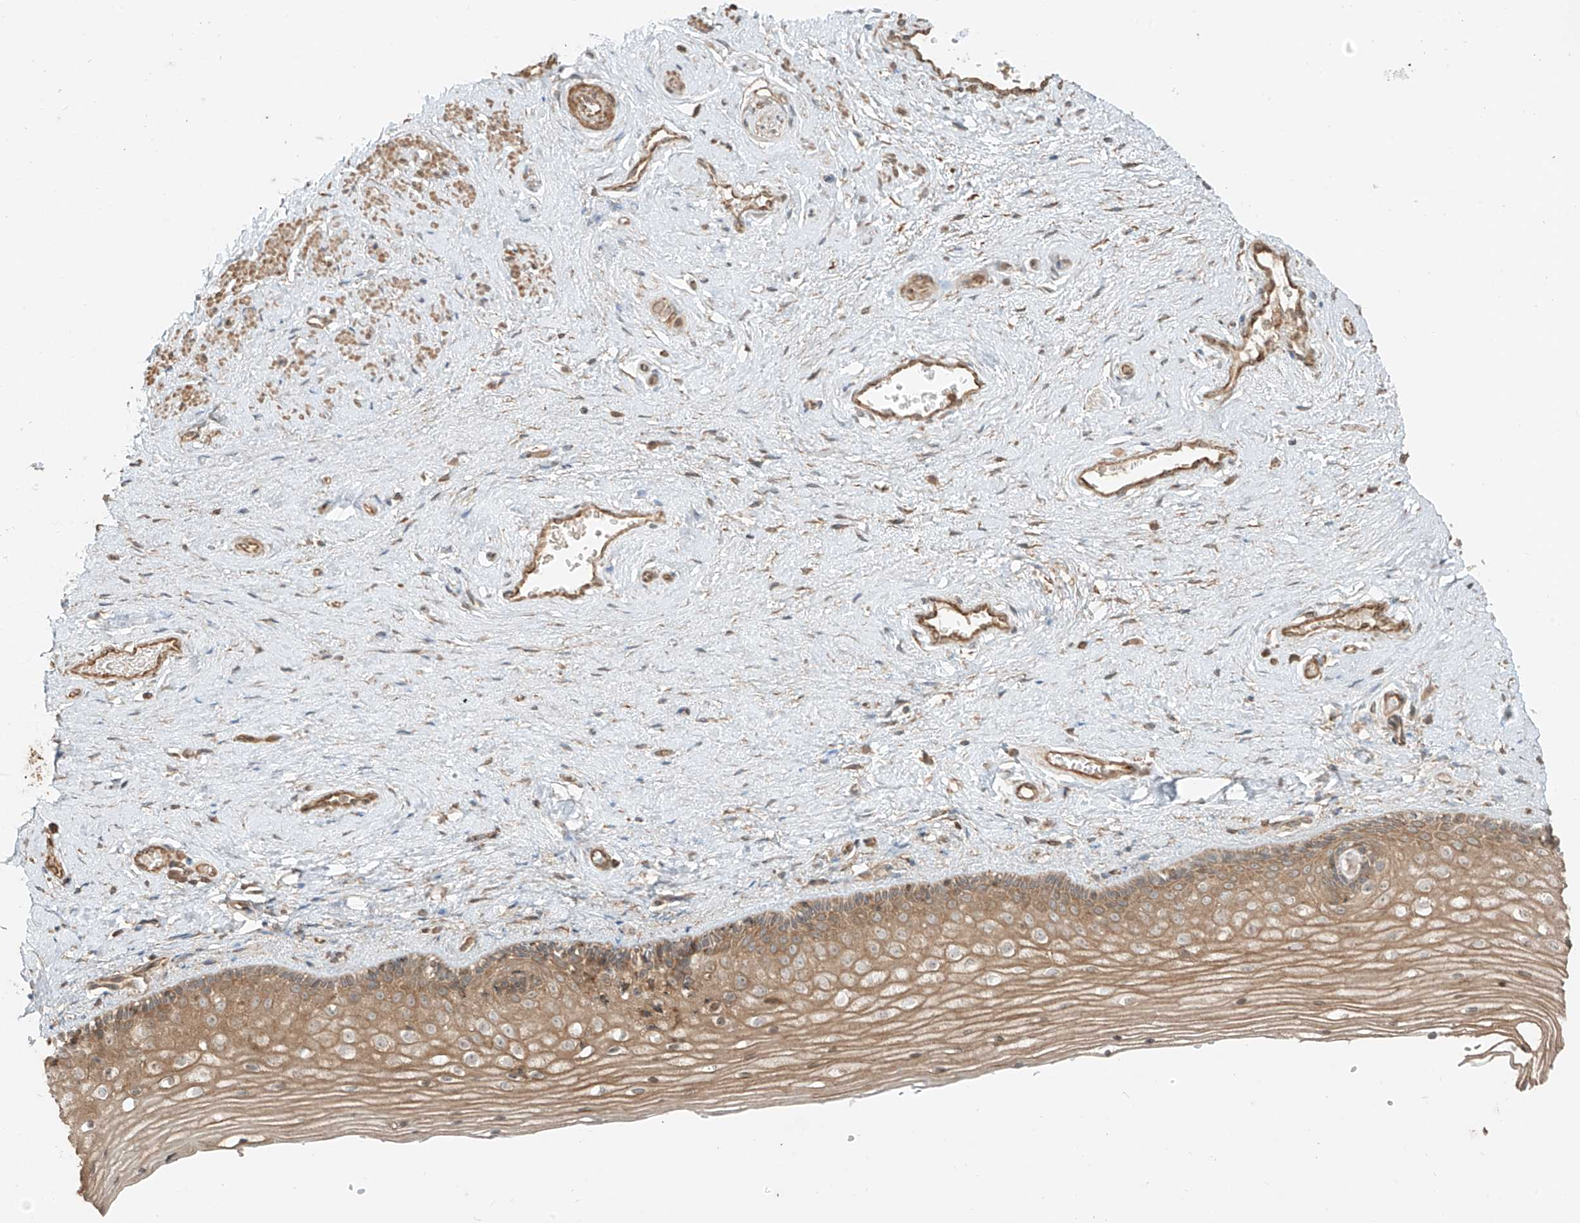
{"staining": {"intensity": "weak", "quantity": ">75%", "location": "cytoplasmic/membranous"}, "tissue": "vagina", "cell_type": "Squamous epithelial cells", "image_type": "normal", "snomed": [{"axis": "morphology", "description": "Normal tissue, NOS"}, {"axis": "topography", "description": "Vagina"}], "caption": "Immunohistochemical staining of normal vagina shows weak cytoplasmic/membranous protein expression in about >75% of squamous epithelial cells.", "gene": "ANKZF1", "patient": {"sex": "female", "age": 46}}